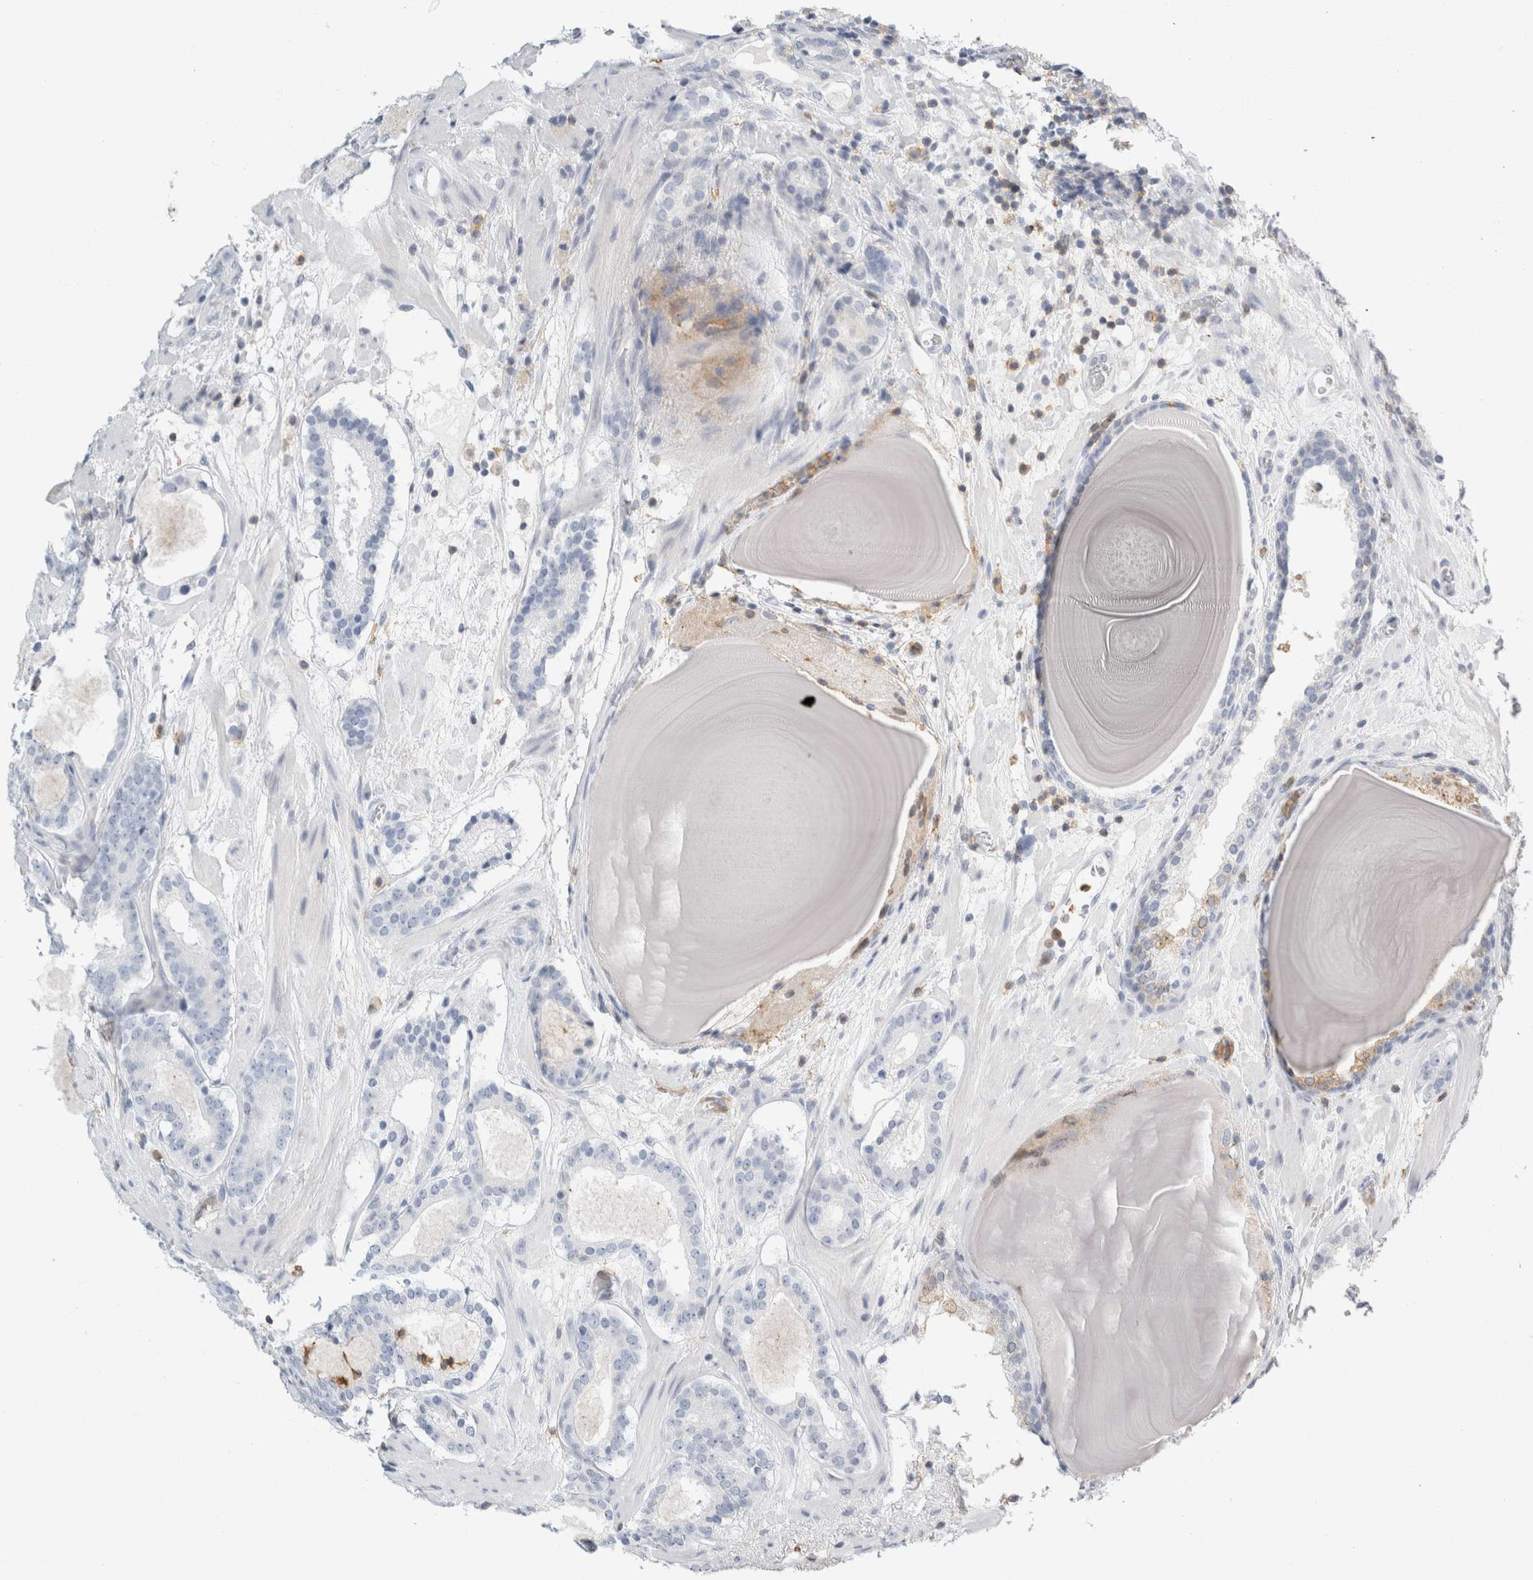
{"staining": {"intensity": "negative", "quantity": "none", "location": "none"}, "tissue": "prostate cancer", "cell_type": "Tumor cells", "image_type": "cancer", "snomed": [{"axis": "morphology", "description": "Adenocarcinoma, Low grade"}, {"axis": "topography", "description": "Prostate"}], "caption": "This image is of adenocarcinoma (low-grade) (prostate) stained with immunohistochemistry to label a protein in brown with the nuclei are counter-stained blue. There is no positivity in tumor cells.", "gene": "P2RY2", "patient": {"sex": "male", "age": 69}}